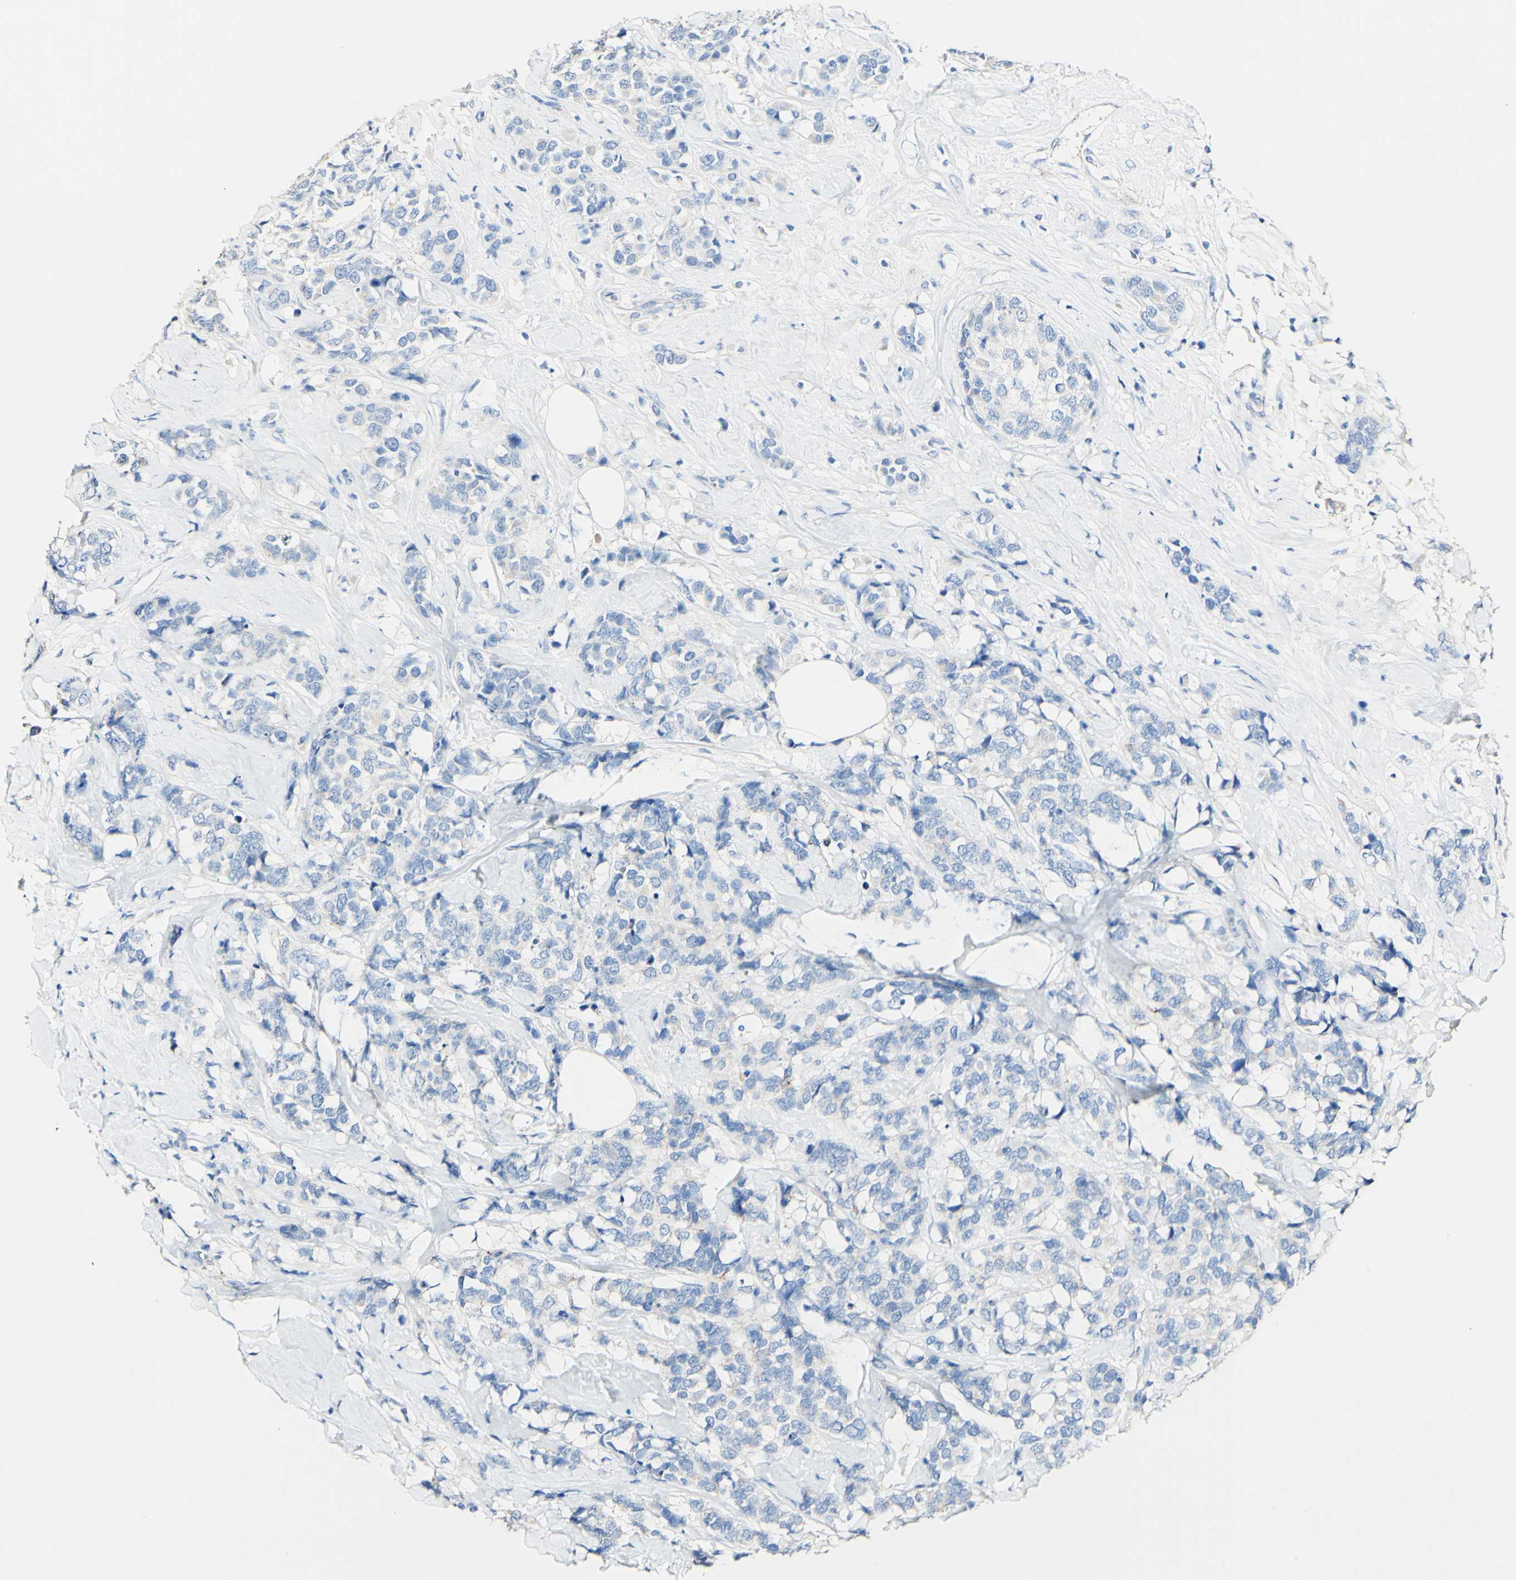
{"staining": {"intensity": "negative", "quantity": "none", "location": "none"}, "tissue": "breast cancer", "cell_type": "Tumor cells", "image_type": "cancer", "snomed": [{"axis": "morphology", "description": "Lobular carcinoma"}, {"axis": "topography", "description": "Breast"}], "caption": "Histopathology image shows no protein staining in tumor cells of breast cancer (lobular carcinoma) tissue.", "gene": "DSC2", "patient": {"sex": "female", "age": 59}}